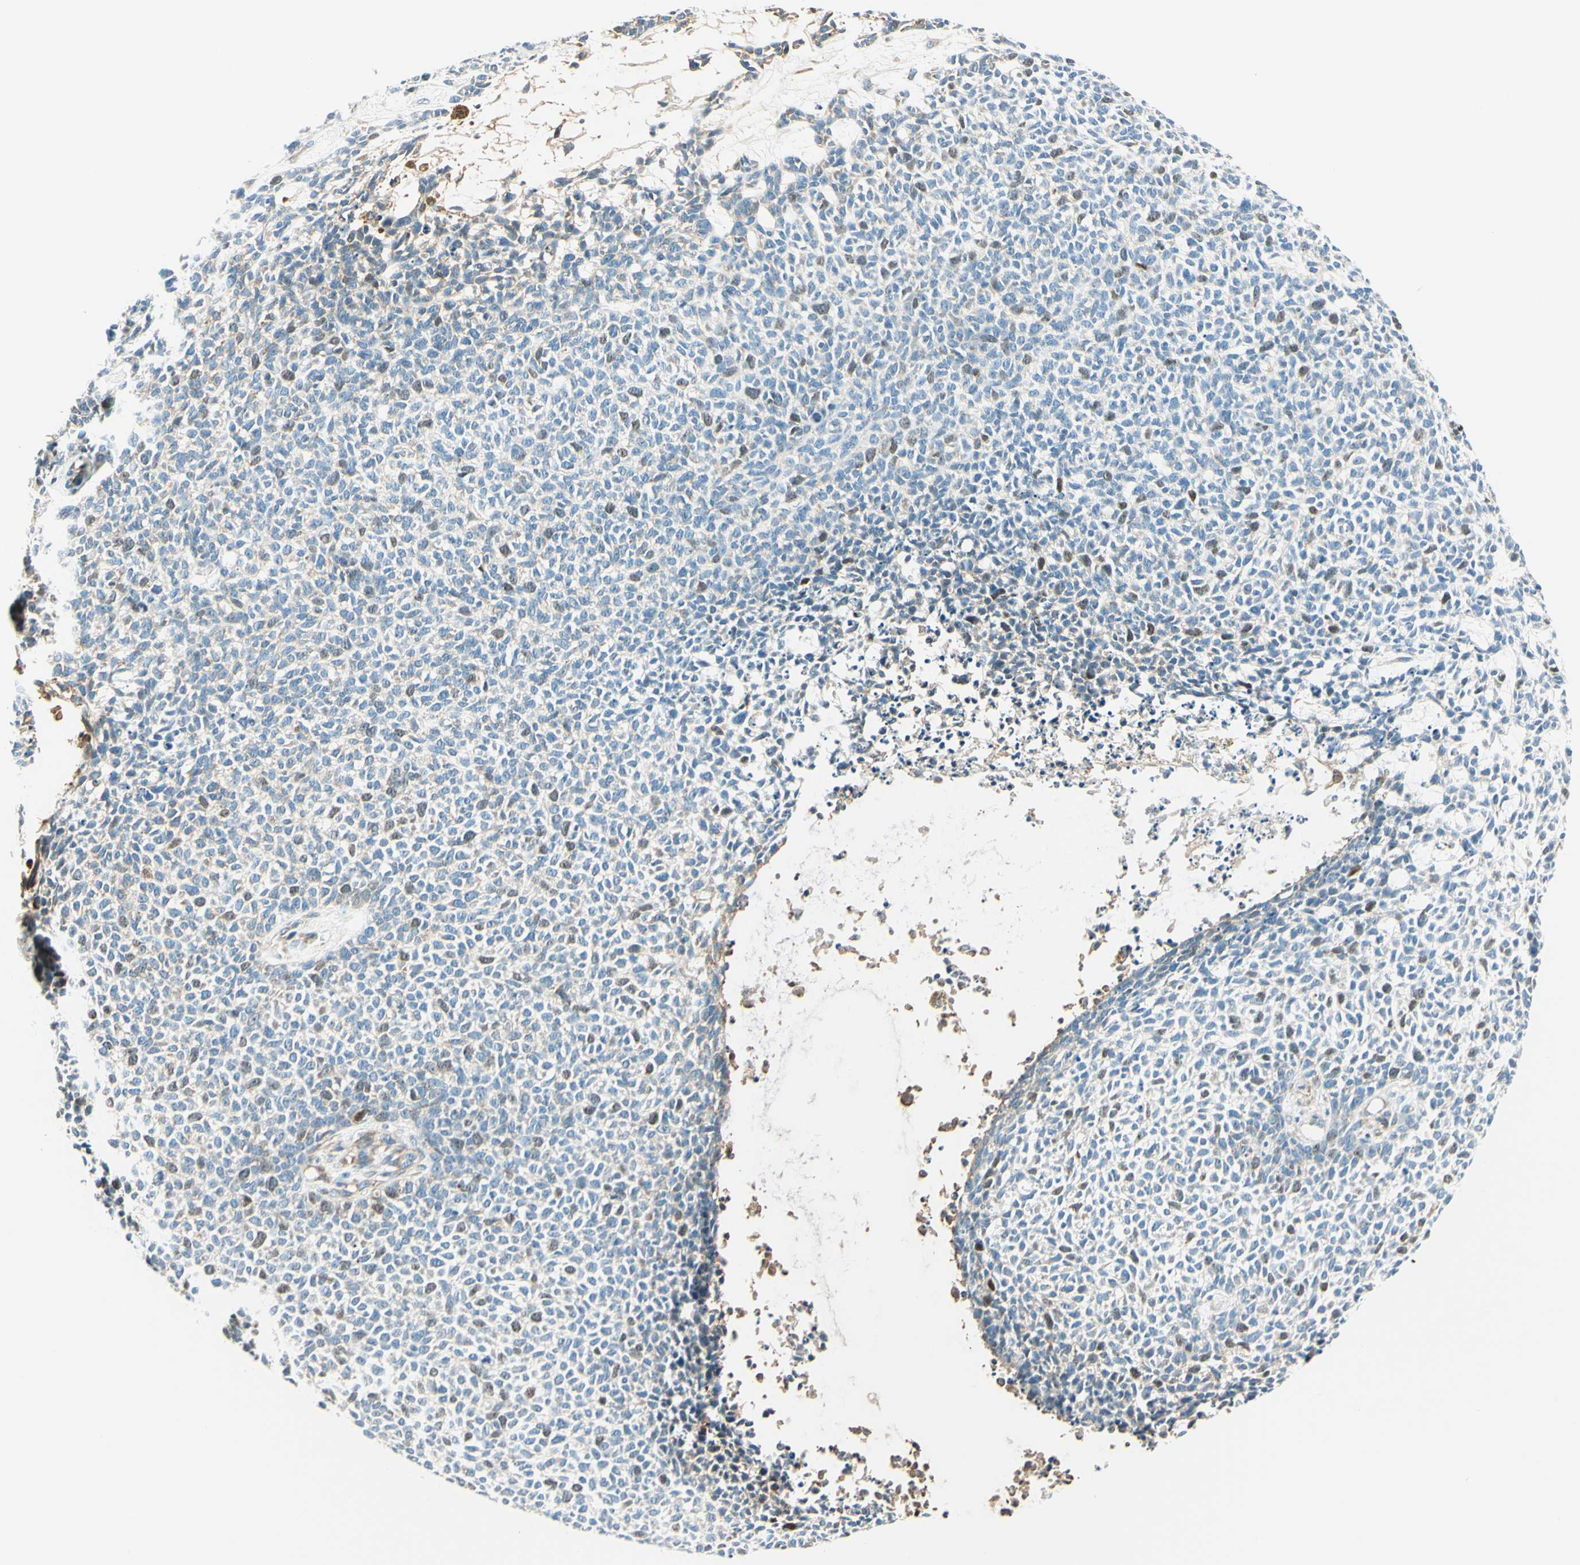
{"staining": {"intensity": "weak", "quantity": "<25%", "location": "nuclear"}, "tissue": "skin cancer", "cell_type": "Tumor cells", "image_type": "cancer", "snomed": [{"axis": "morphology", "description": "Basal cell carcinoma"}, {"axis": "topography", "description": "Skin"}], "caption": "DAB (3,3'-diaminobenzidine) immunohistochemical staining of skin basal cell carcinoma displays no significant staining in tumor cells. (DAB immunohistochemistry, high magnification).", "gene": "TAOK2", "patient": {"sex": "female", "age": 84}}